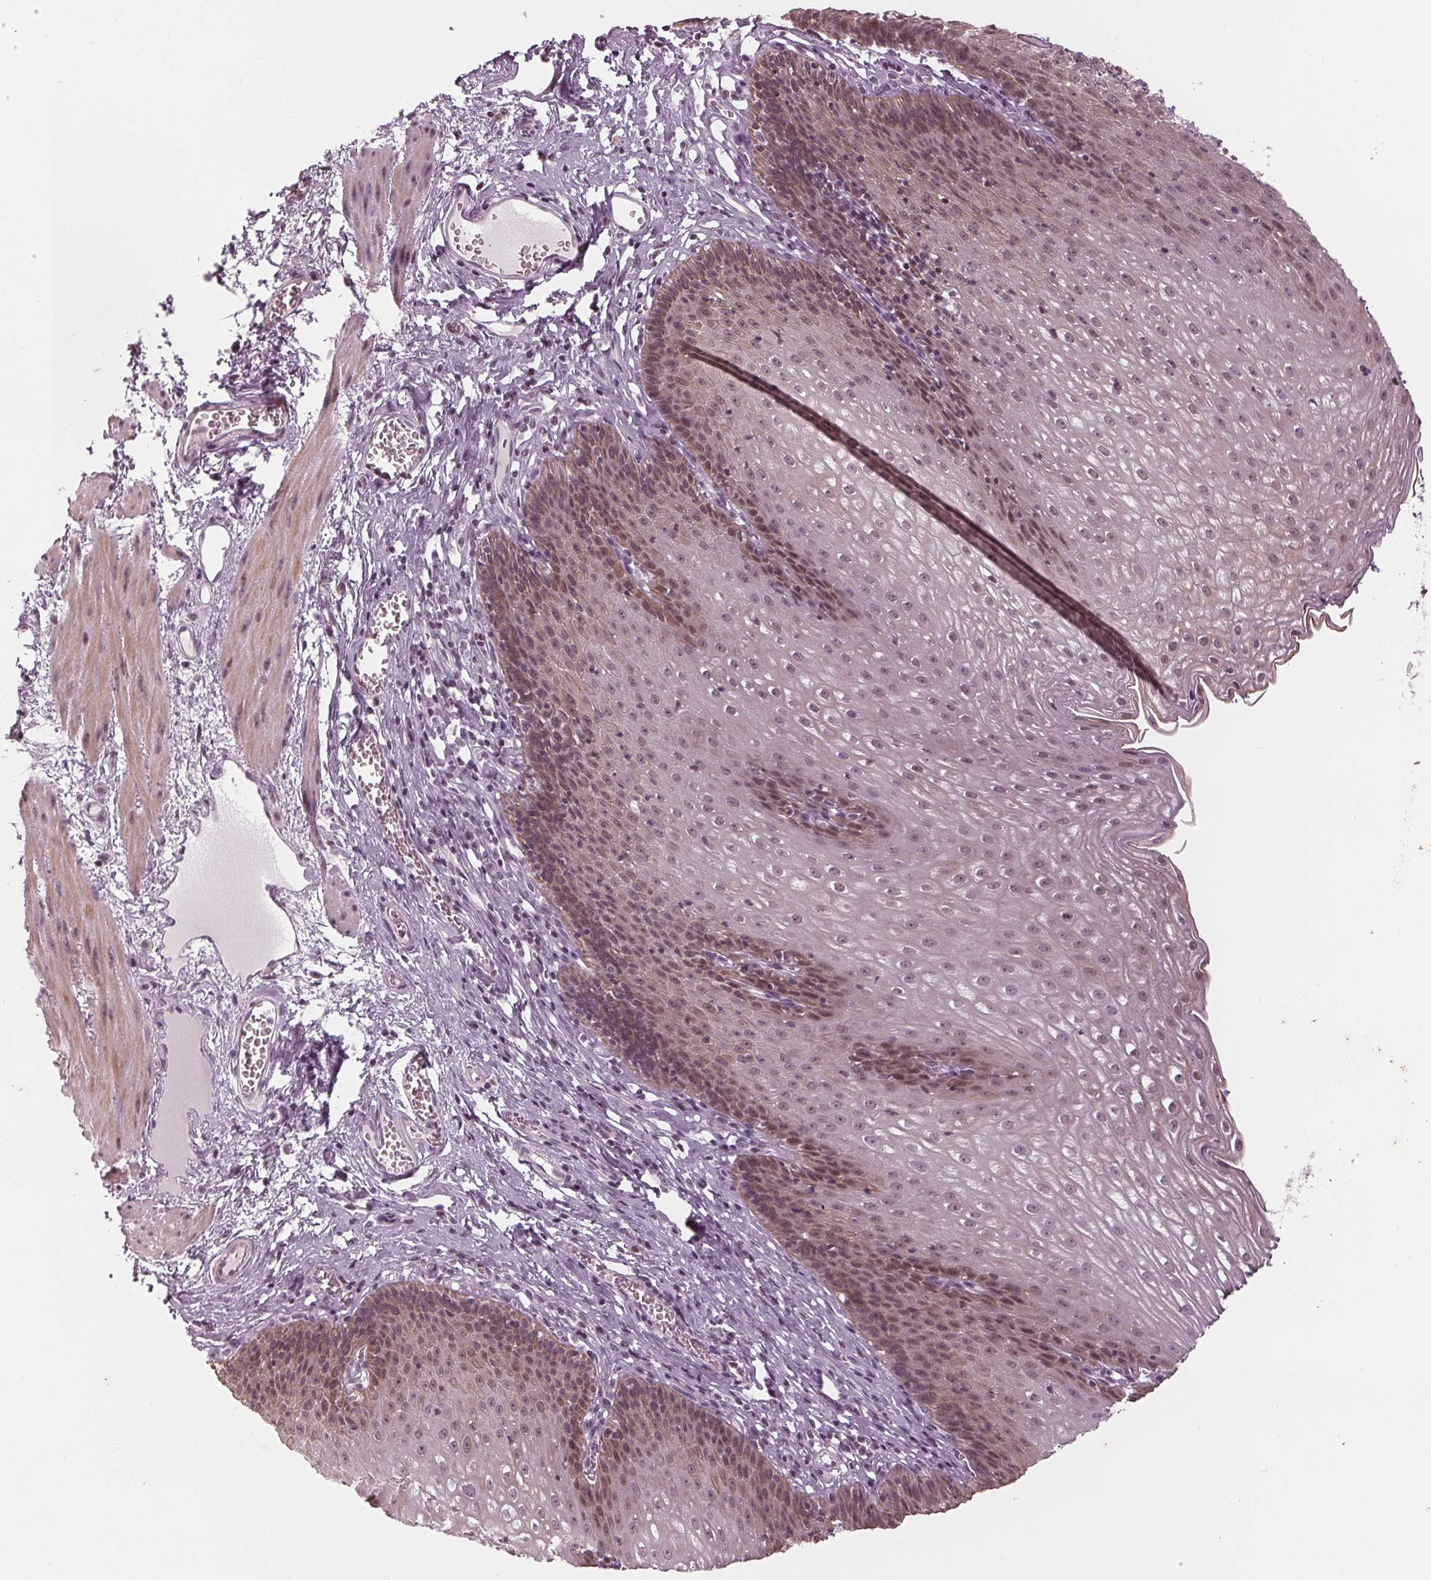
{"staining": {"intensity": "moderate", "quantity": "25%-75%", "location": "cytoplasmic/membranous,nuclear"}, "tissue": "esophagus", "cell_type": "Squamous epithelial cells", "image_type": "normal", "snomed": [{"axis": "morphology", "description": "Normal tissue, NOS"}, {"axis": "topography", "description": "Esophagus"}], "caption": "This is a micrograph of immunohistochemistry staining of benign esophagus, which shows moderate positivity in the cytoplasmic/membranous,nuclear of squamous epithelial cells.", "gene": "DNMT3L", "patient": {"sex": "male", "age": 72}}